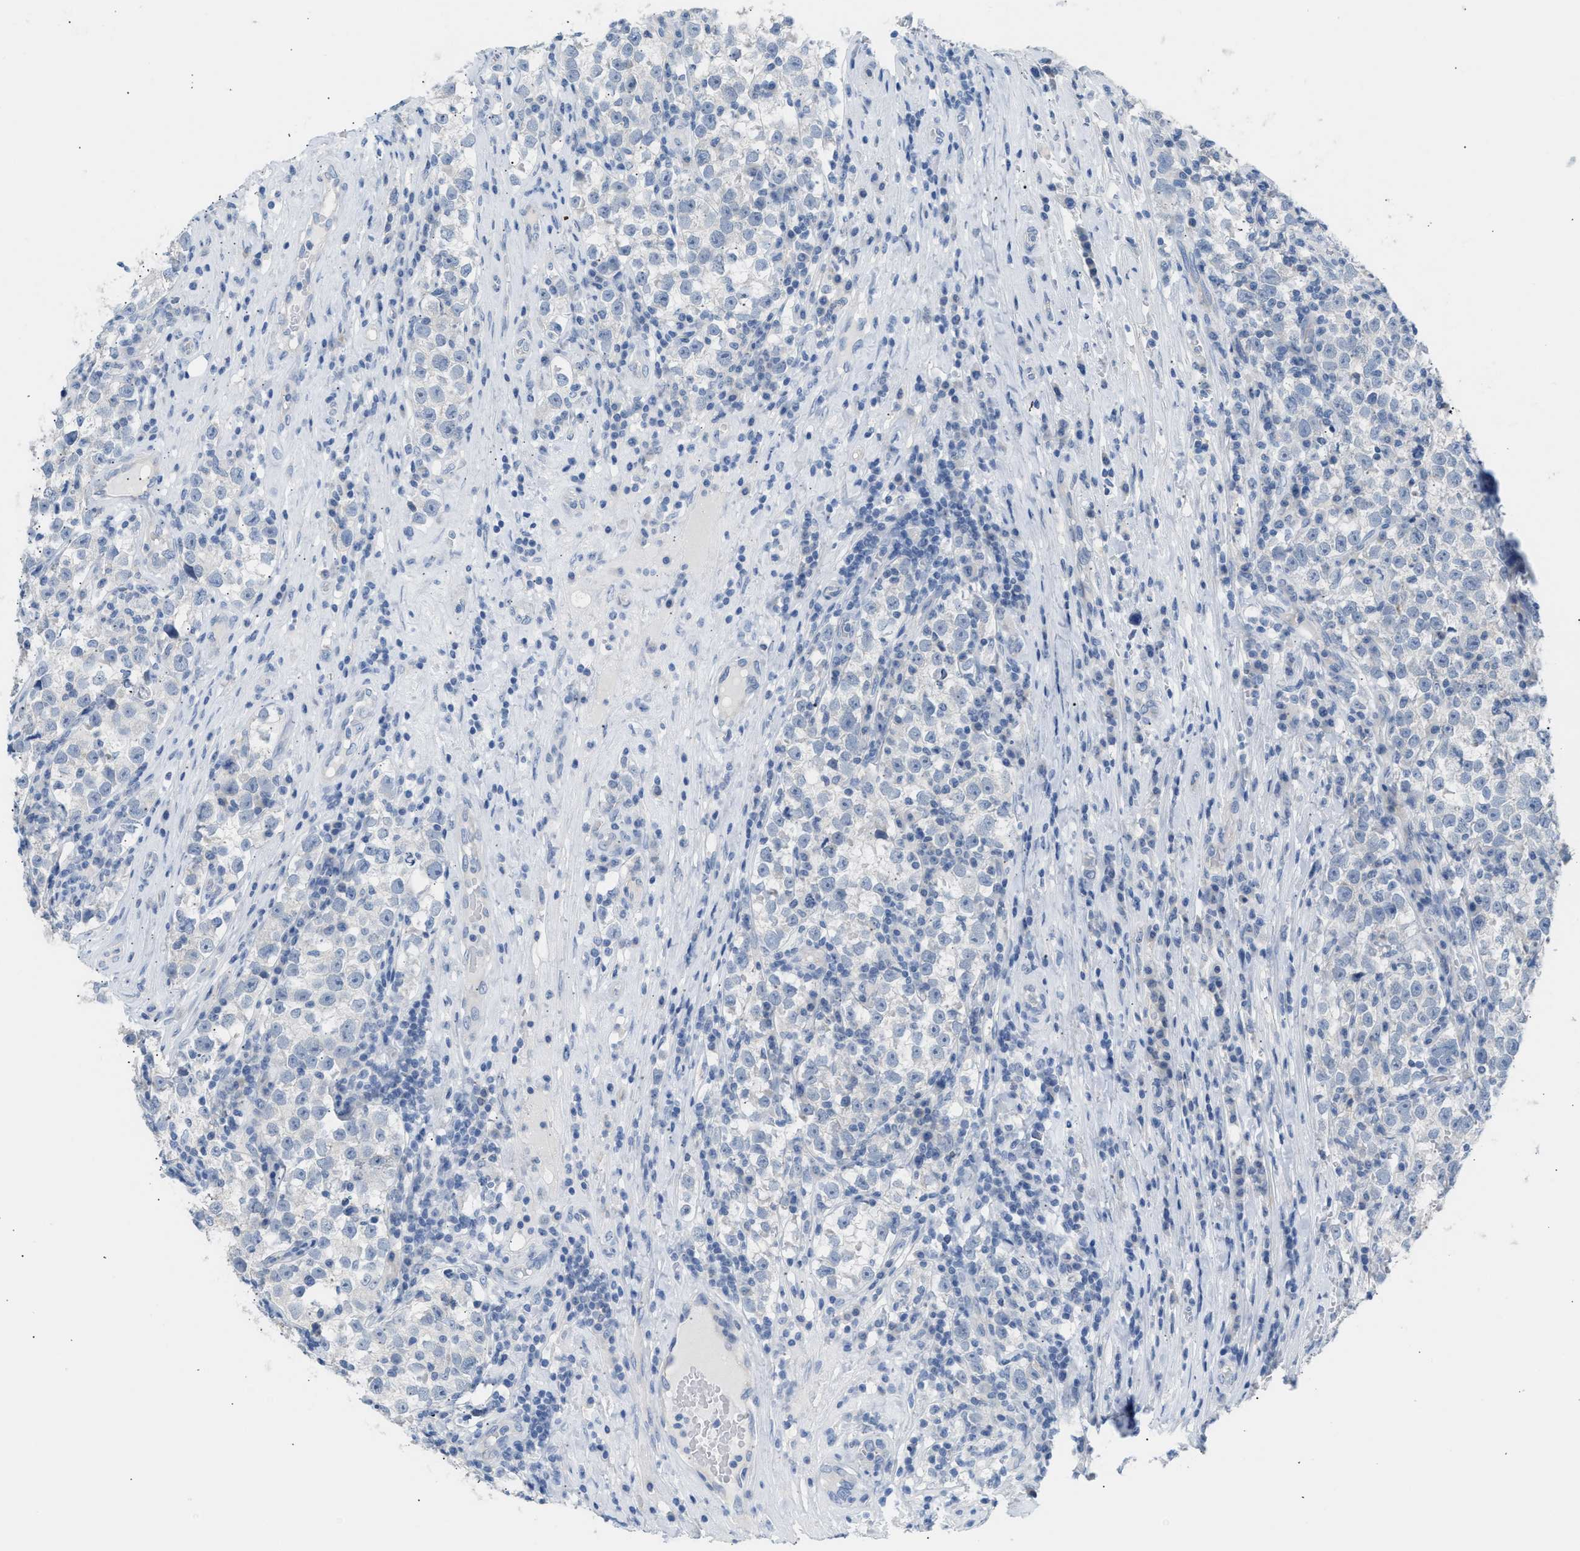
{"staining": {"intensity": "negative", "quantity": "none", "location": "none"}, "tissue": "testis cancer", "cell_type": "Tumor cells", "image_type": "cancer", "snomed": [{"axis": "morphology", "description": "Normal tissue, NOS"}, {"axis": "morphology", "description": "Seminoma, NOS"}, {"axis": "topography", "description": "Testis"}], "caption": "High power microscopy histopathology image of an immunohistochemistry (IHC) micrograph of testis cancer (seminoma), revealing no significant positivity in tumor cells.", "gene": "ERBB2", "patient": {"sex": "male", "age": 43}}